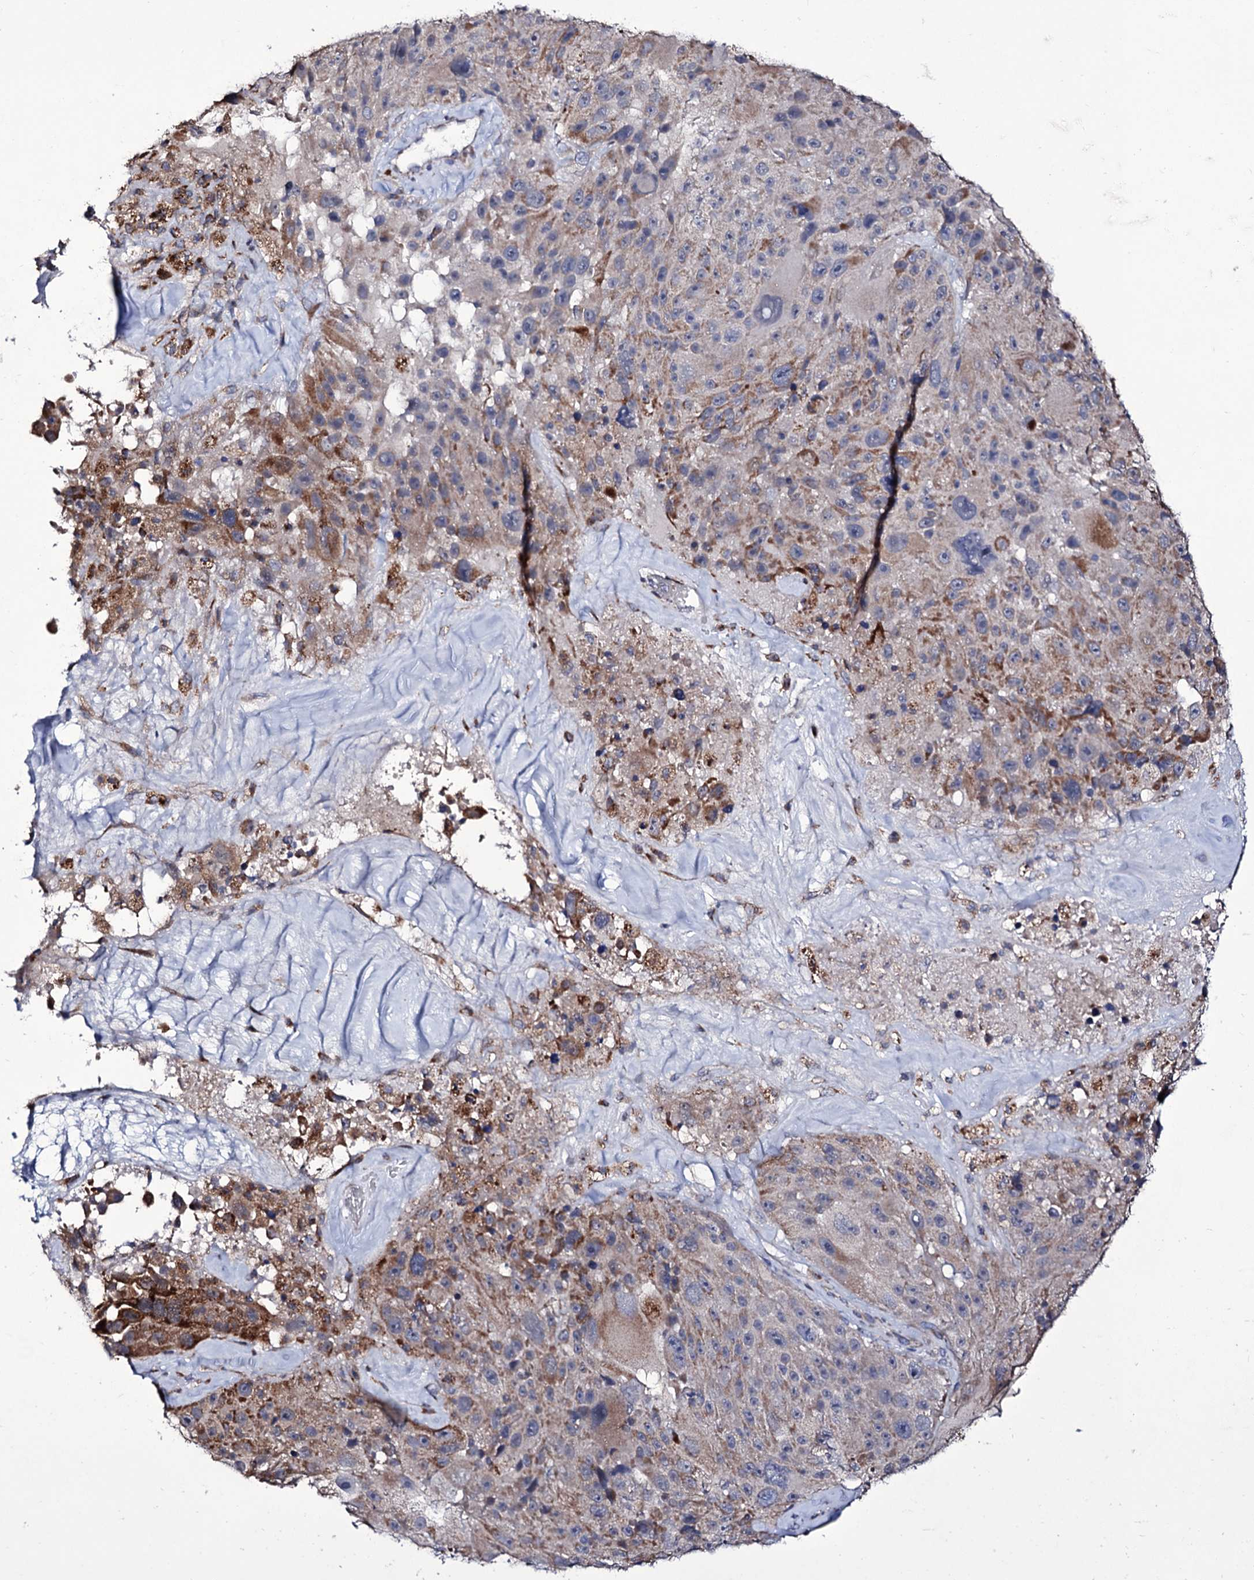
{"staining": {"intensity": "moderate", "quantity": "<25%", "location": "cytoplasmic/membranous"}, "tissue": "melanoma", "cell_type": "Tumor cells", "image_type": "cancer", "snomed": [{"axis": "morphology", "description": "Malignant melanoma, Metastatic site"}, {"axis": "topography", "description": "Lymph node"}], "caption": "Immunohistochemistry photomicrograph of malignant melanoma (metastatic site) stained for a protein (brown), which demonstrates low levels of moderate cytoplasmic/membranous staining in about <25% of tumor cells.", "gene": "TUBGCP5", "patient": {"sex": "male", "age": 62}}